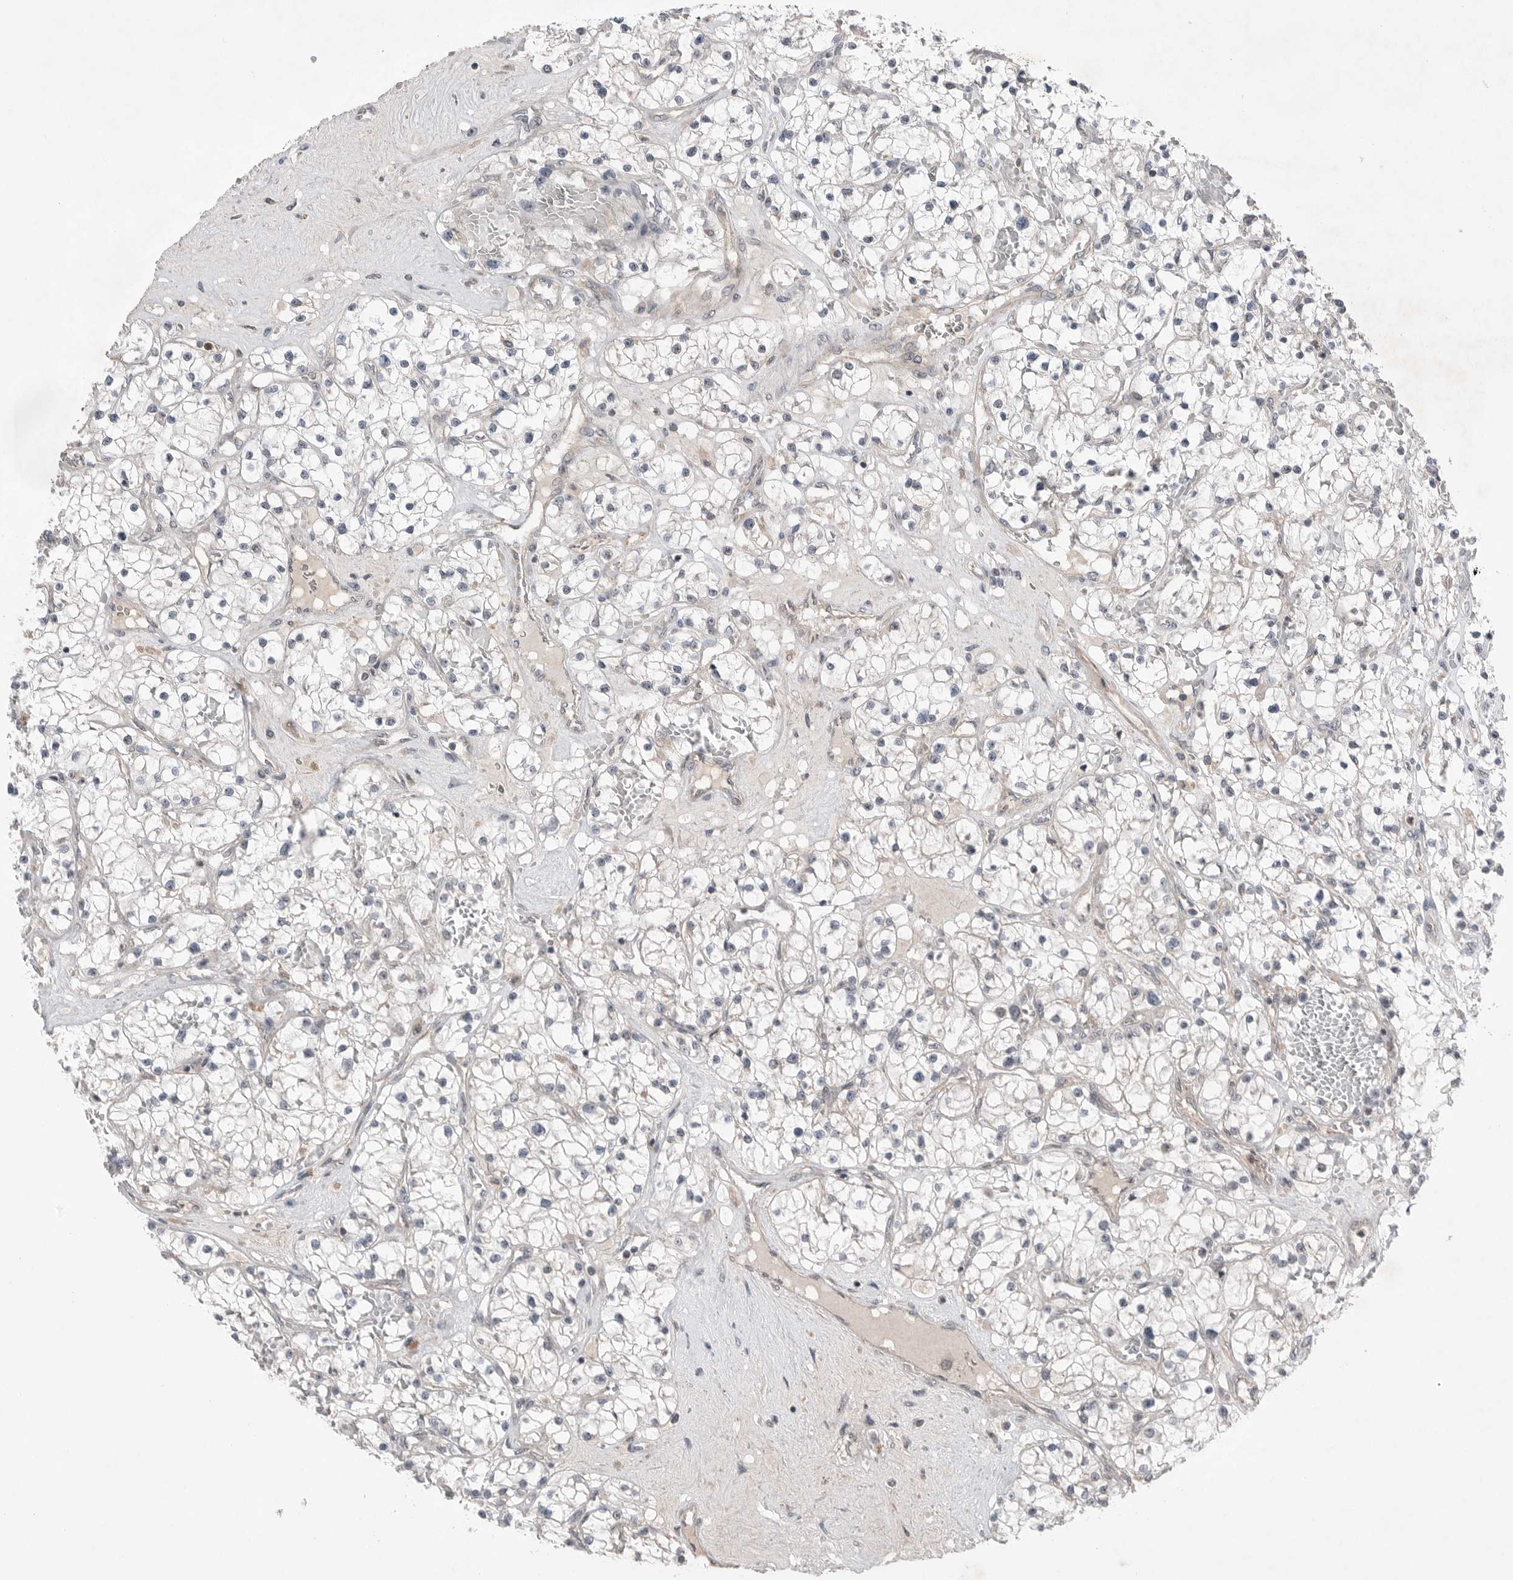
{"staining": {"intensity": "negative", "quantity": "none", "location": "none"}, "tissue": "renal cancer", "cell_type": "Tumor cells", "image_type": "cancer", "snomed": [{"axis": "morphology", "description": "Normal tissue, NOS"}, {"axis": "morphology", "description": "Adenocarcinoma, NOS"}, {"axis": "topography", "description": "Kidney"}], "caption": "There is no significant positivity in tumor cells of renal adenocarcinoma. The staining was performed using DAB (3,3'-diaminobenzidine) to visualize the protein expression in brown, while the nuclei were stained in blue with hematoxylin (Magnification: 20x).", "gene": "NTAQ1", "patient": {"sex": "male", "age": 68}}